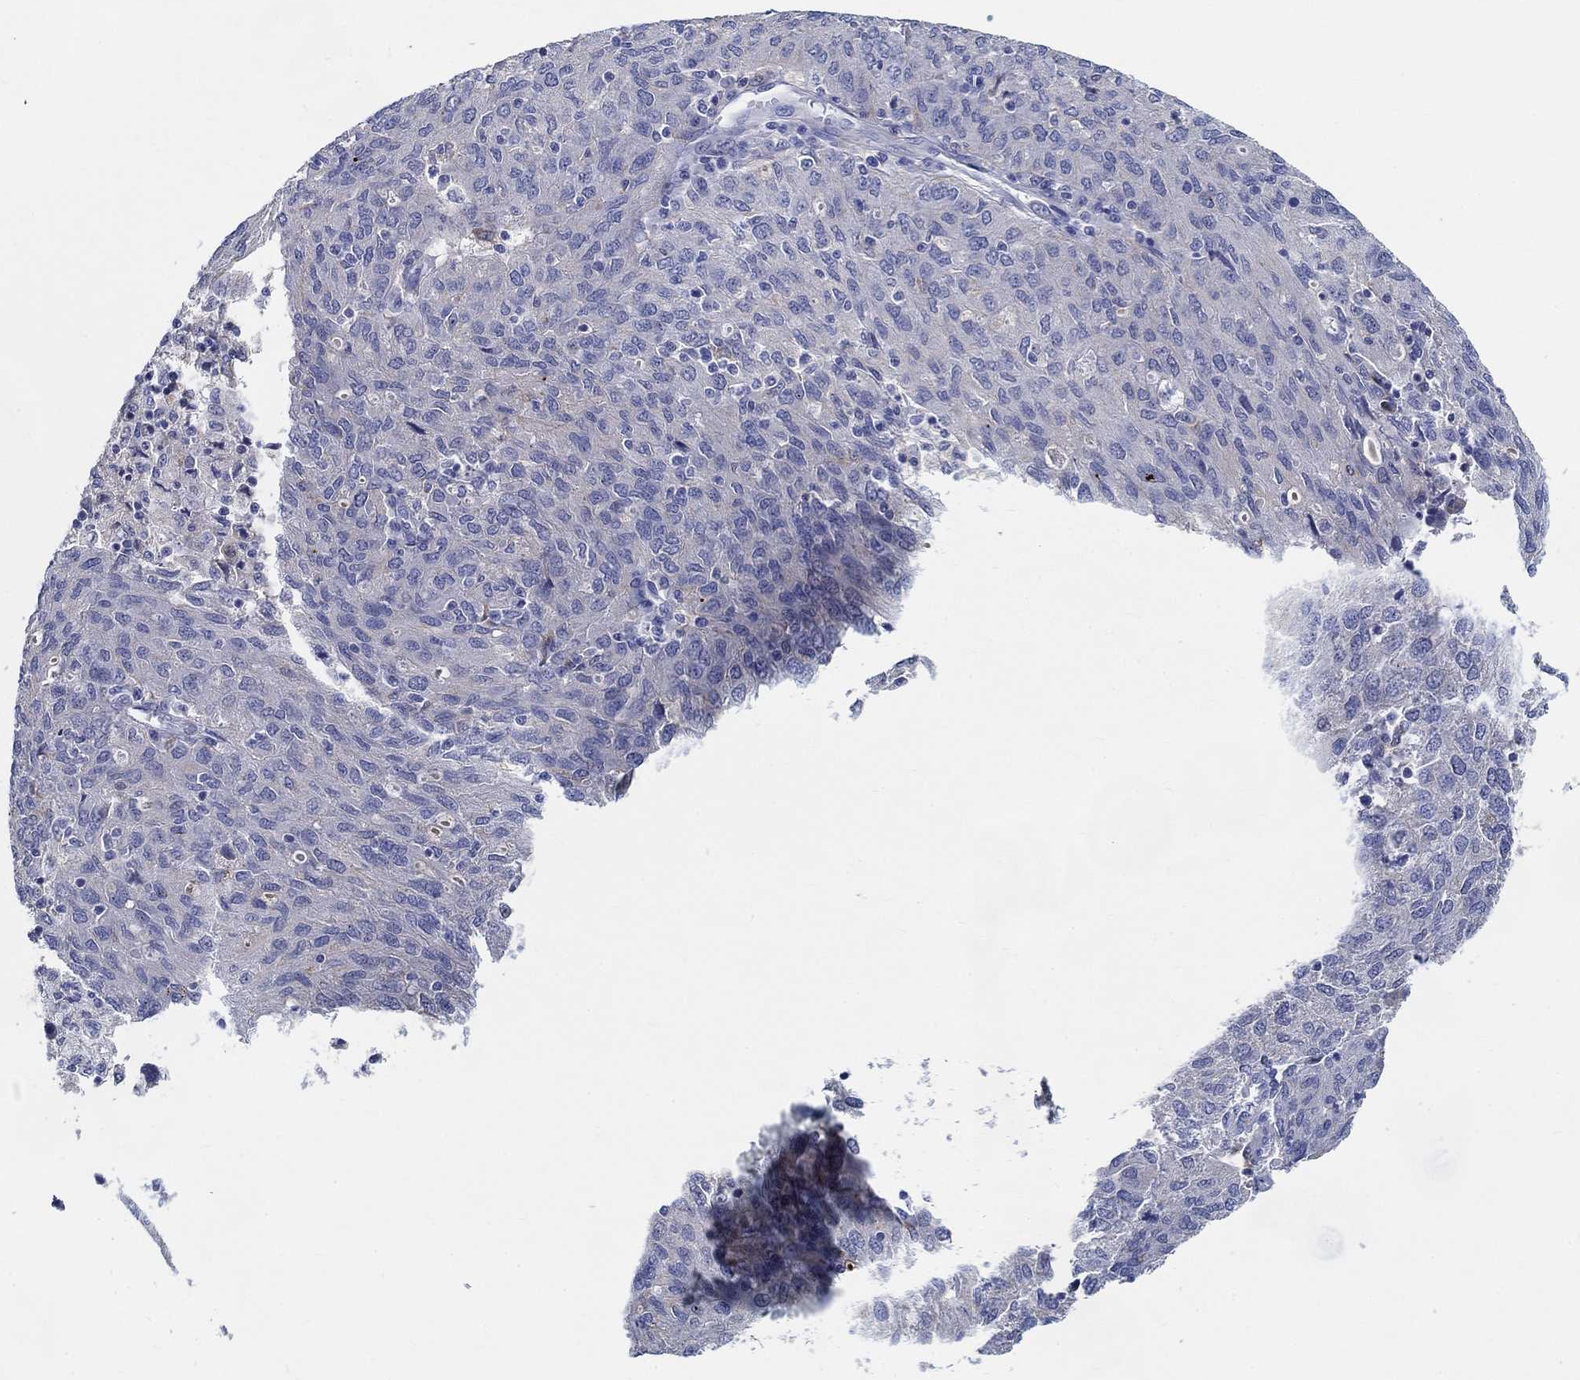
{"staining": {"intensity": "negative", "quantity": "none", "location": "none"}, "tissue": "ovarian cancer", "cell_type": "Tumor cells", "image_type": "cancer", "snomed": [{"axis": "morphology", "description": "Carcinoma, endometroid"}, {"axis": "topography", "description": "Ovary"}], "caption": "Immunohistochemical staining of endometroid carcinoma (ovarian) demonstrates no significant positivity in tumor cells.", "gene": "RAP1GAP", "patient": {"sex": "female", "age": 50}}